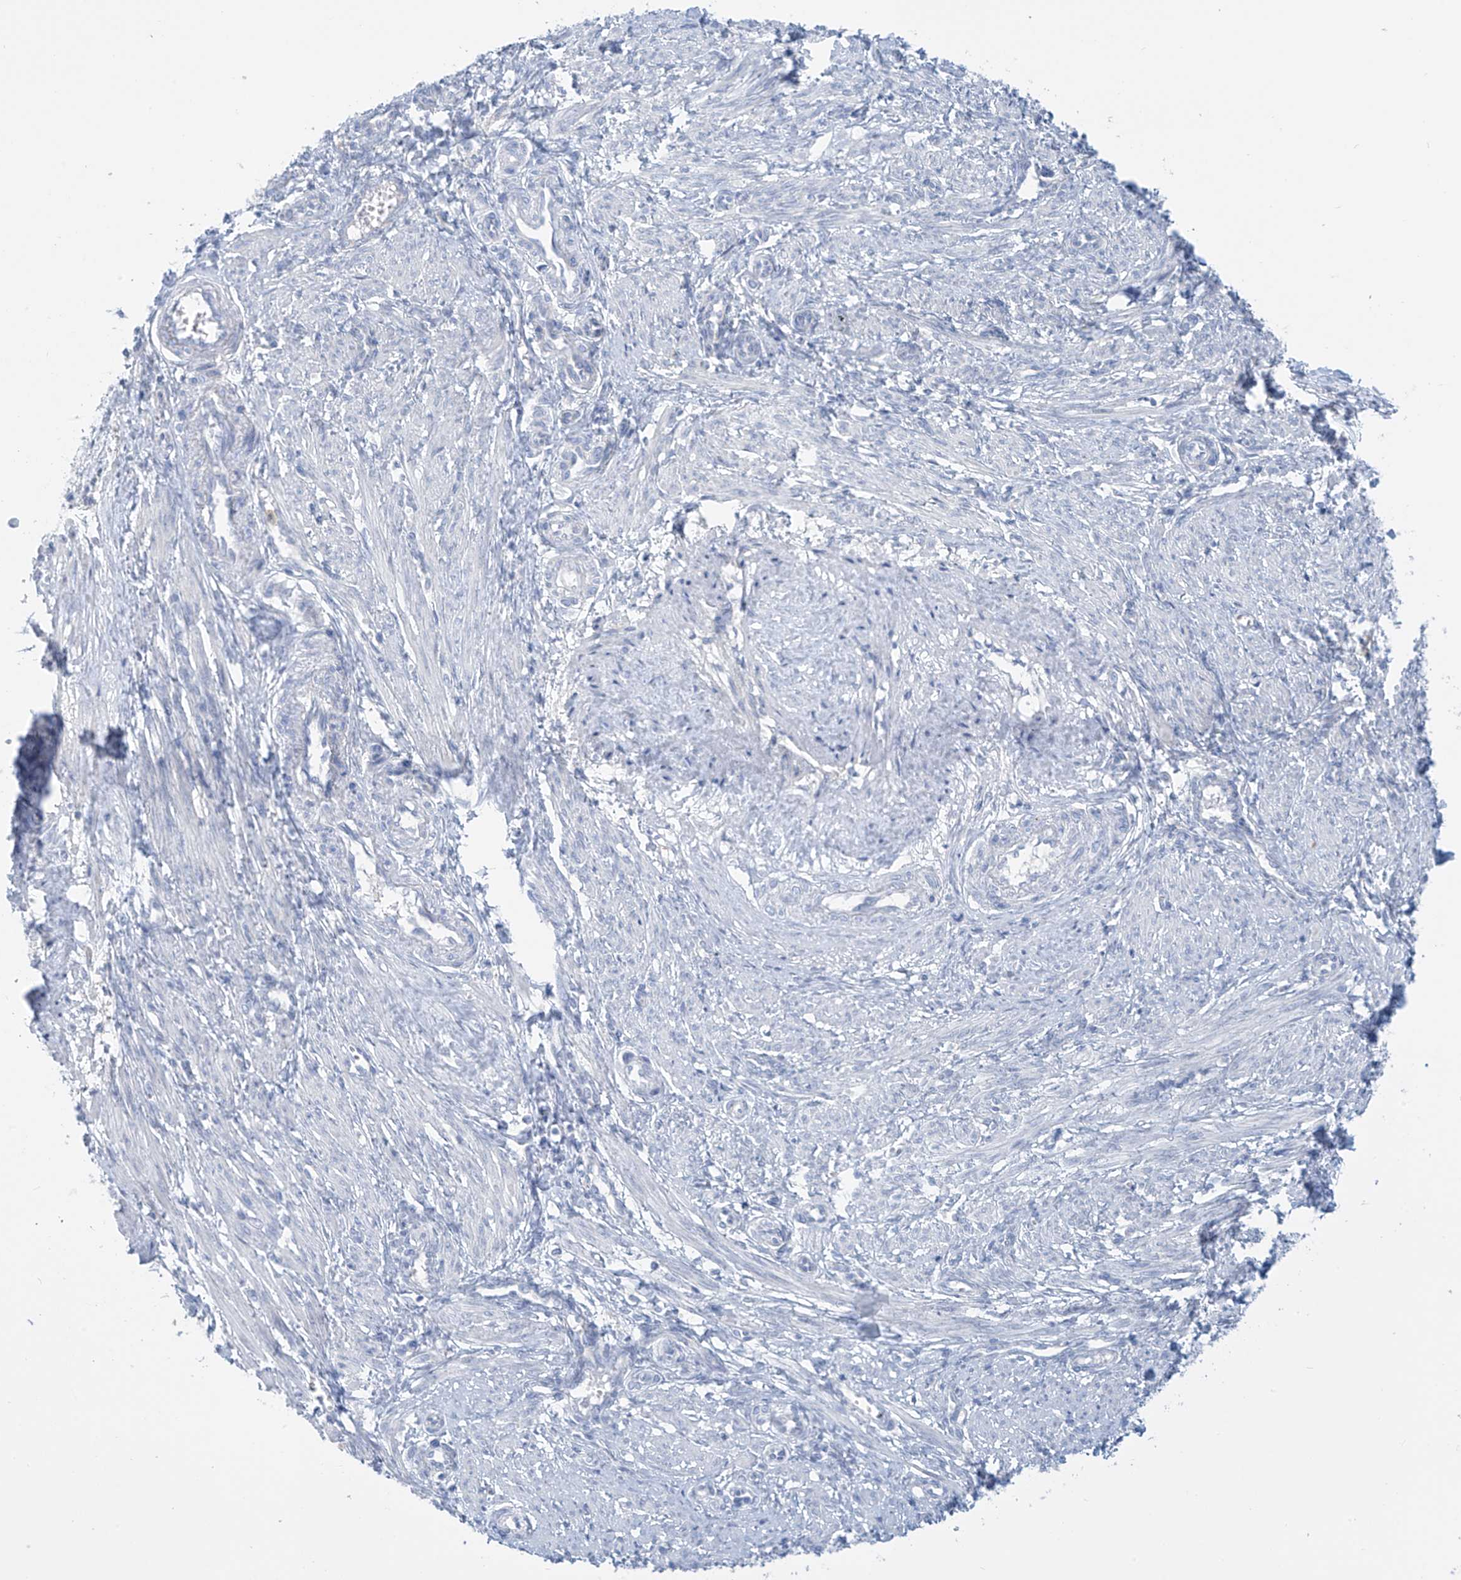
{"staining": {"intensity": "negative", "quantity": "none", "location": "none"}, "tissue": "smooth muscle", "cell_type": "Smooth muscle cells", "image_type": "normal", "snomed": [{"axis": "morphology", "description": "Normal tissue, NOS"}, {"axis": "topography", "description": "Endometrium"}], "caption": "Immunohistochemistry of unremarkable human smooth muscle reveals no staining in smooth muscle cells. Nuclei are stained in blue.", "gene": "FABP2", "patient": {"sex": "female", "age": 33}}